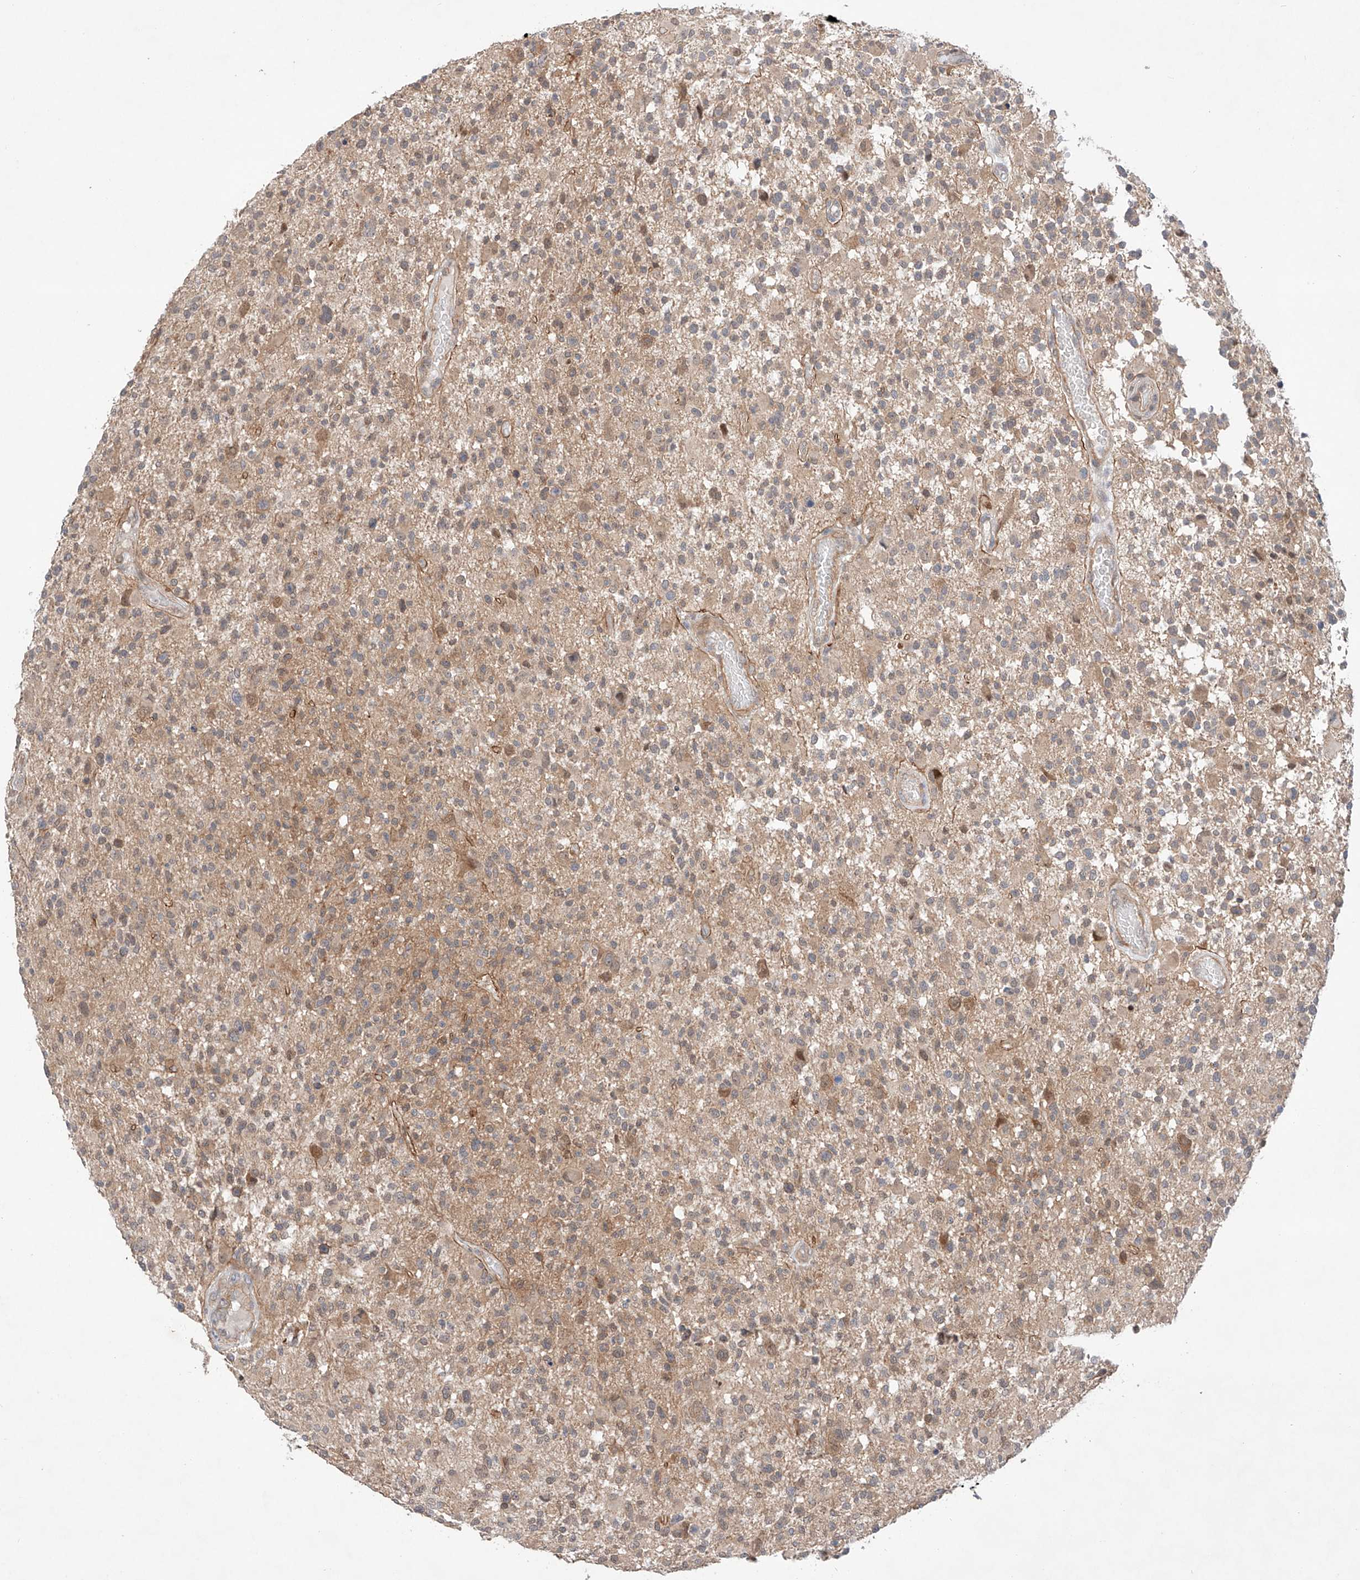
{"staining": {"intensity": "moderate", "quantity": "<25%", "location": "cytoplasmic/membranous"}, "tissue": "glioma", "cell_type": "Tumor cells", "image_type": "cancer", "snomed": [{"axis": "morphology", "description": "Glioma, malignant, High grade"}, {"axis": "morphology", "description": "Glioblastoma, NOS"}, {"axis": "topography", "description": "Brain"}], "caption": "Malignant glioma (high-grade) stained with immunohistochemistry (IHC) exhibits moderate cytoplasmic/membranous staining in approximately <25% of tumor cells.", "gene": "TSR2", "patient": {"sex": "male", "age": 60}}